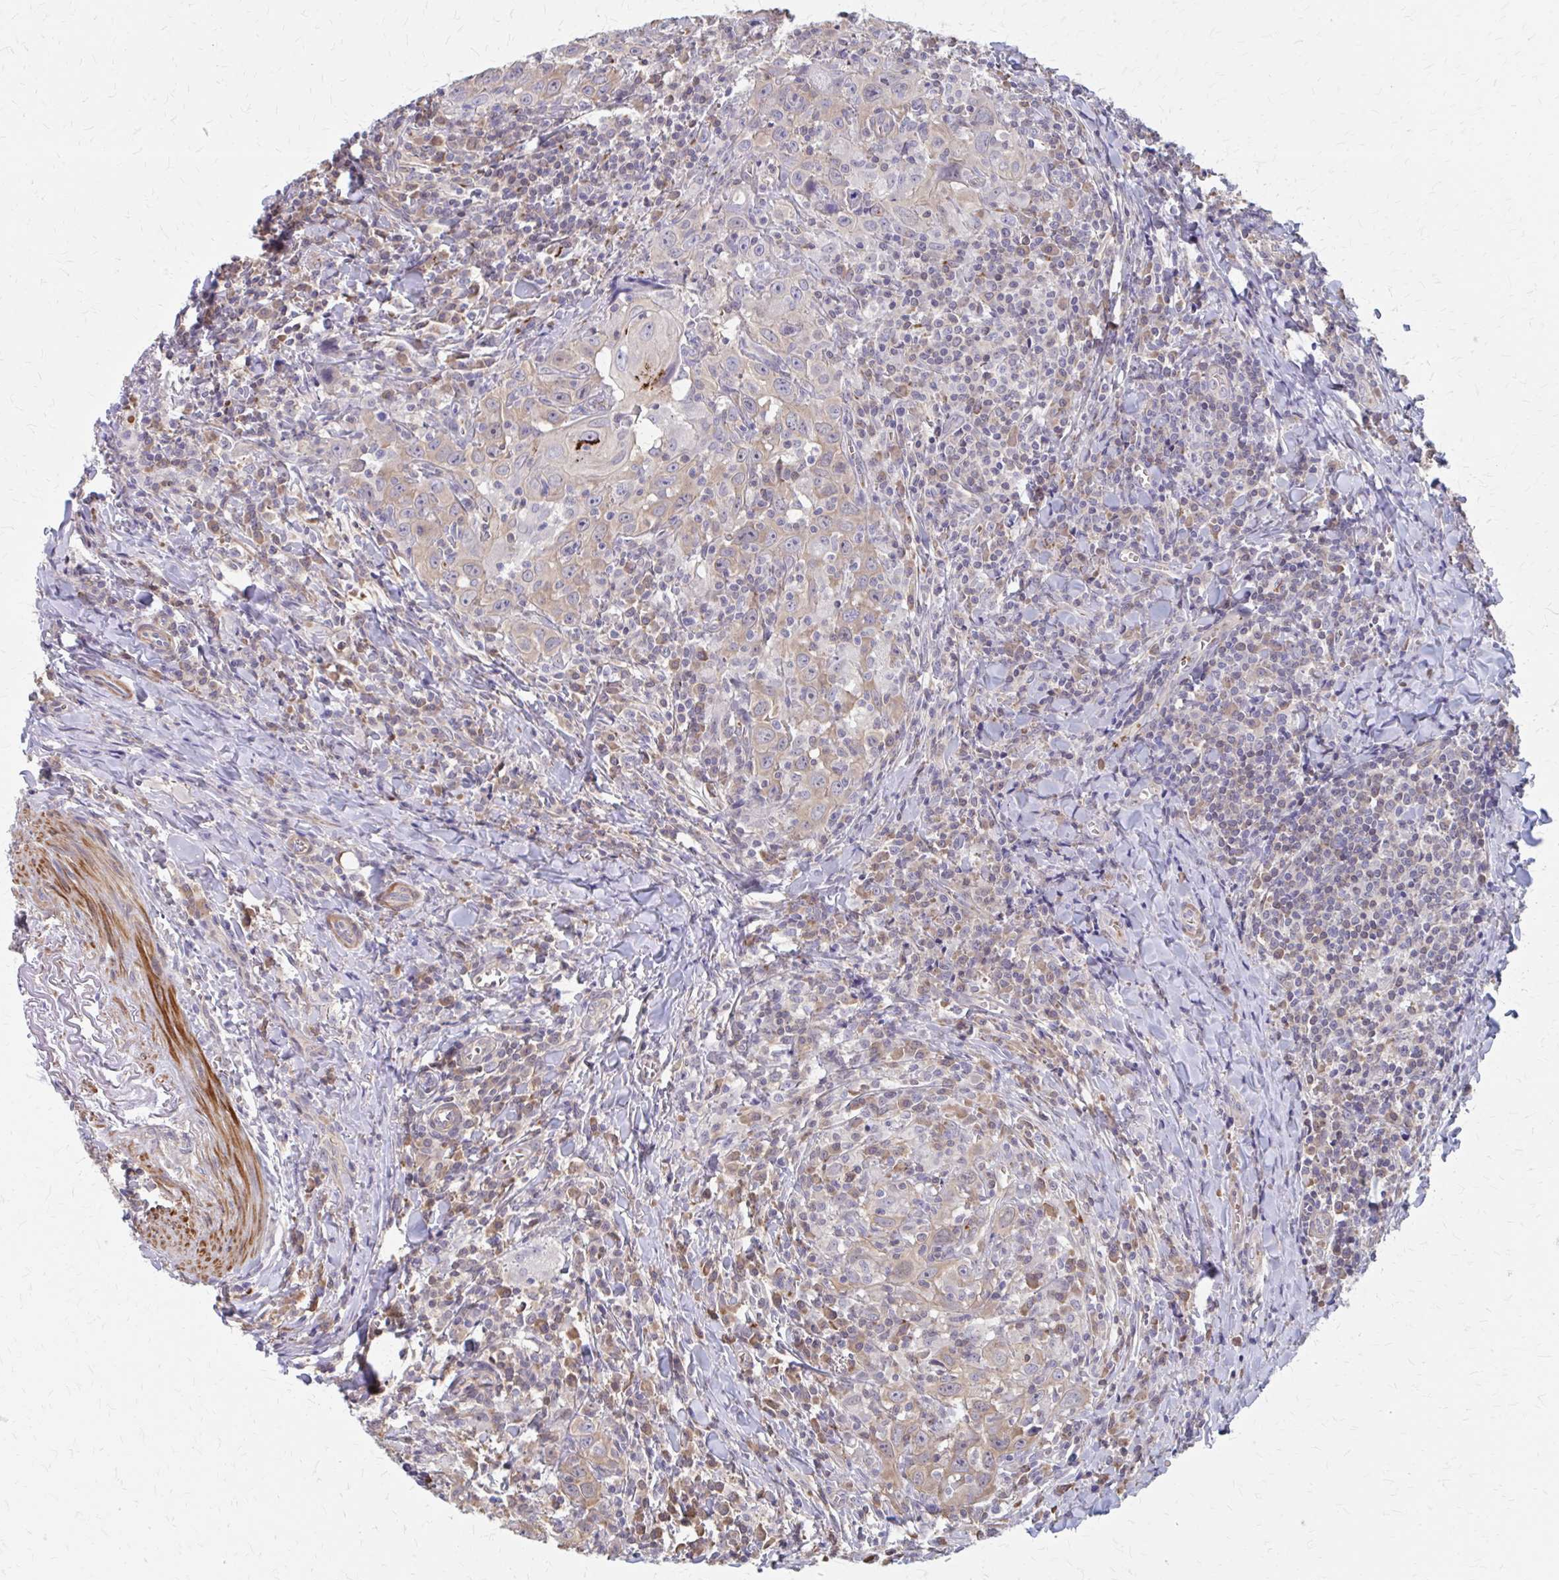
{"staining": {"intensity": "weak", "quantity": "25%-75%", "location": "cytoplasmic/membranous"}, "tissue": "head and neck cancer", "cell_type": "Tumor cells", "image_type": "cancer", "snomed": [{"axis": "morphology", "description": "Squamous cell carcinoma, NOS"}, {"axis": "topography", "description": "Head-Neck"}], "caption": "About 25%-75% of tumor cells in human head and neck cancer (squamous cell carcinoma) reveal weak cytoplasmic/membranous protein positivity as visualized by brown immunohistochemical staining.", "gene": "IFI44L", "patient": {"sex": "female", "age": 95}}